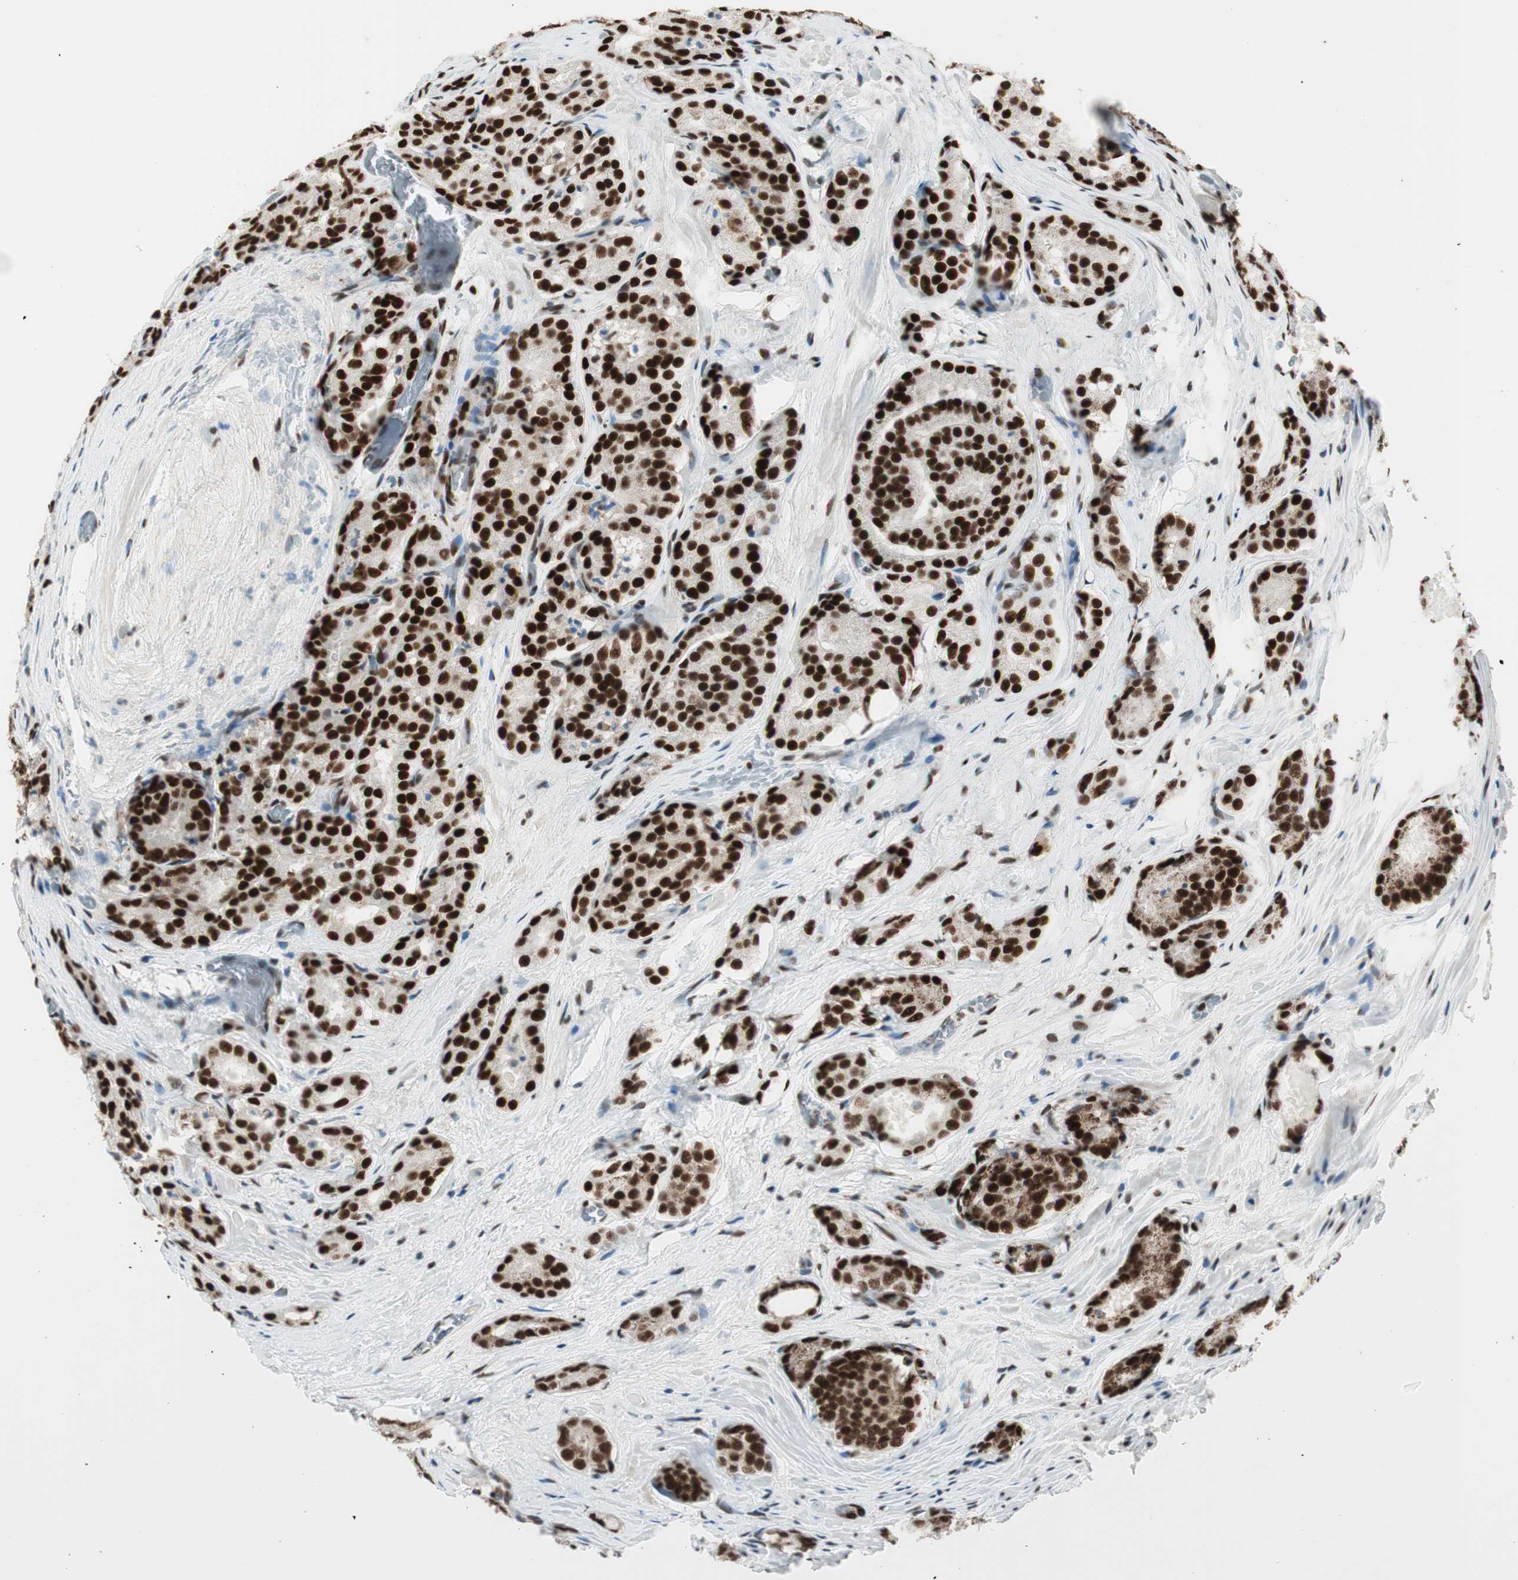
{"staining": {"intensity": "strong", "quantity": ">75%", "location": "nuclear"}, "tissue": "prostate cancer", "cell_type": "Tumor cells", "image_type": "cancer", "snomed": [{"axis": "morphology", "description": "Adenocarcinoma, High grade"}, {"axis": "topography", "description": "Prostate"}], "caption": "Prostate high-grade adenocarcinoma was stained to show a protein in brown. There is high levels of strong nuclear staining in approximately >75% of tumor cells. The staining was performed using DAB, with brown indicating positive protein expression. Nuclei are stained blue with hematoxylin.", "gene": "HEXIM1", "patient": {"sex": "male", "age": 64}}